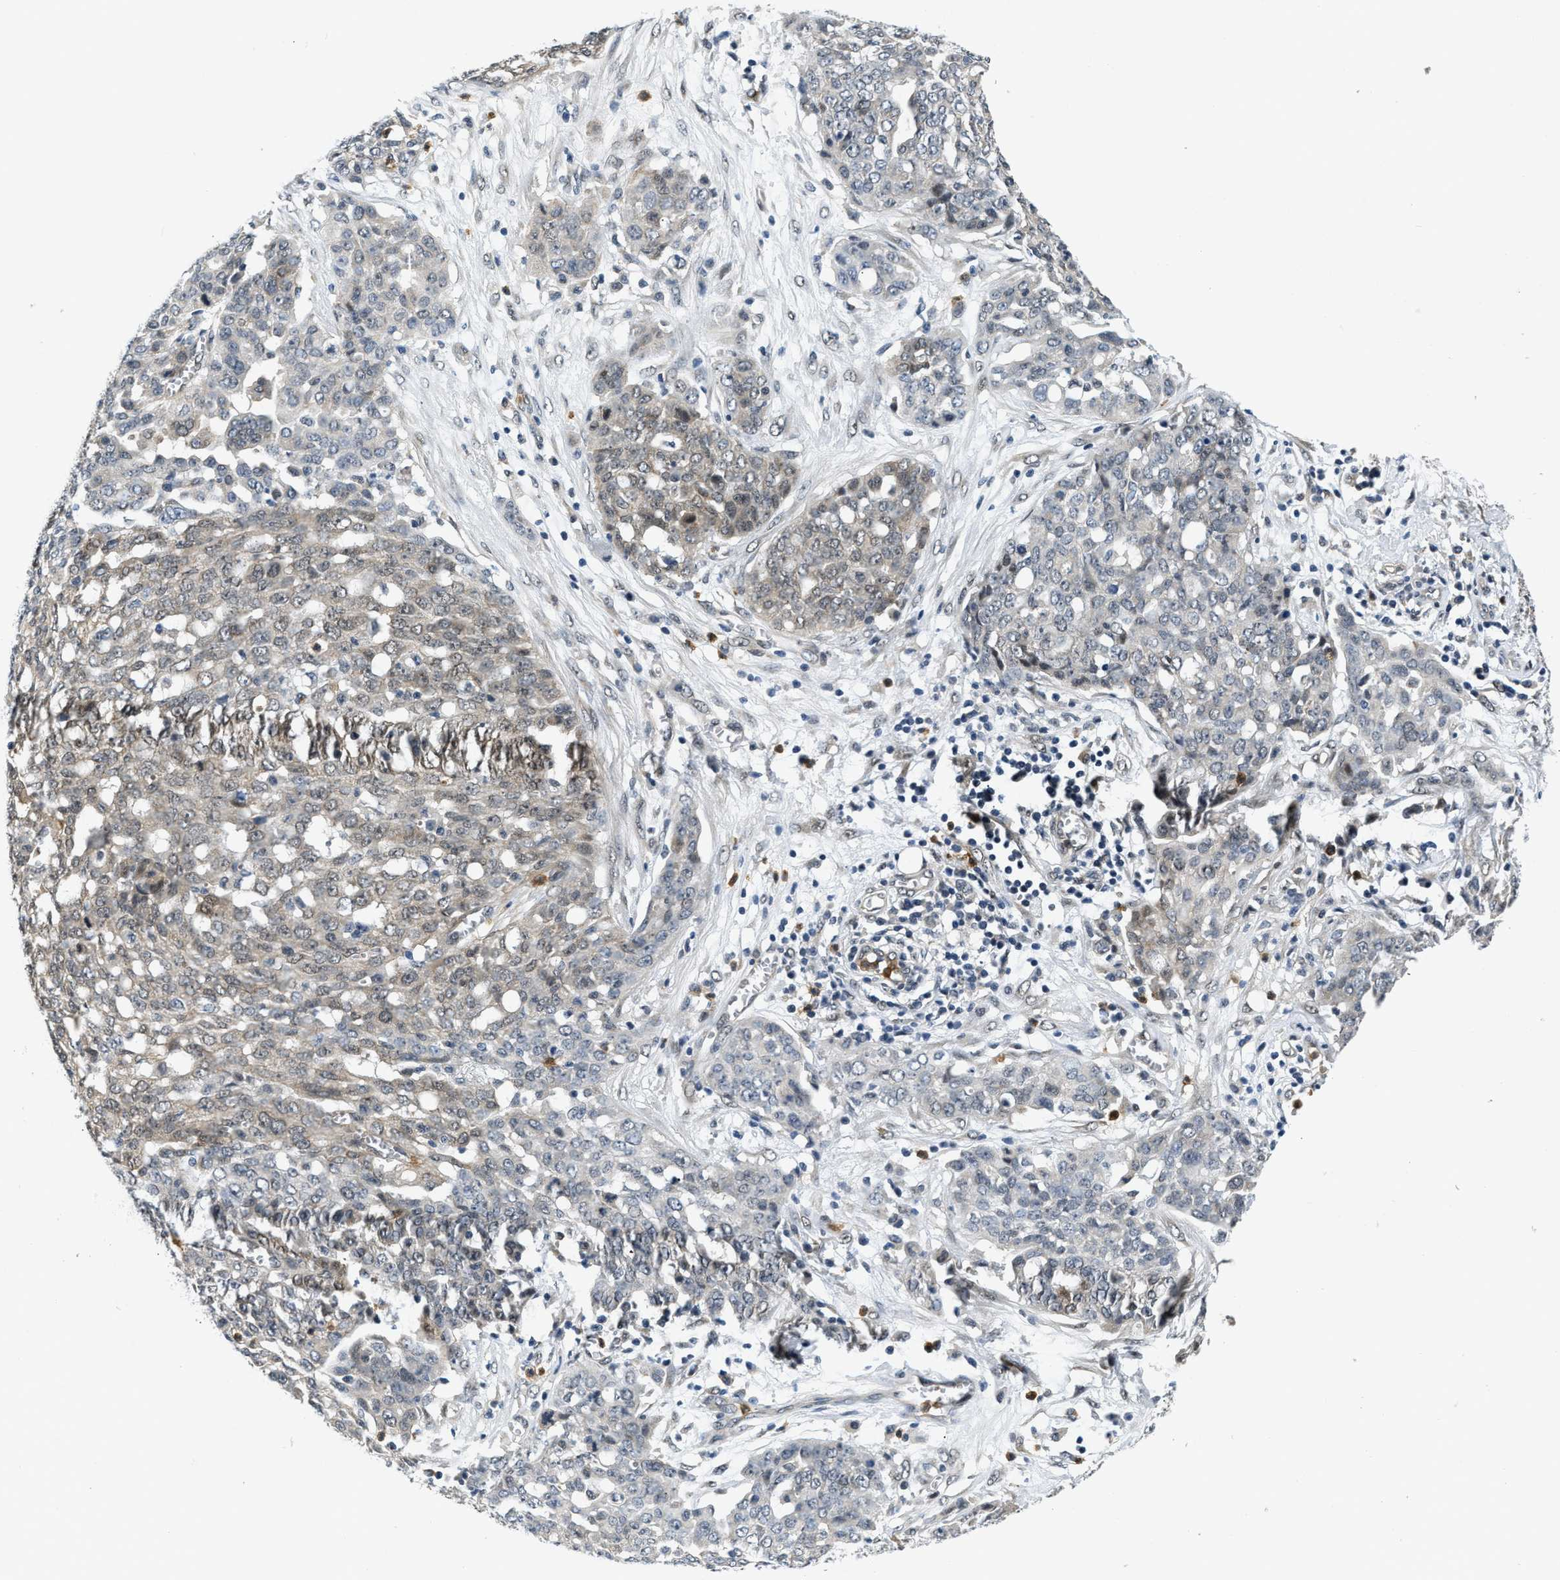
{"staining": {"intensity": "weak", "quantity": "25%-75%", "location": "cytoplasmic/membranous"}, "tissue": "ovarian cancer", "cell_type": "Tumor cells", "image_type": "cancer", "snomed": [{"axis": "morphology", "description": "Cystadenocarcinoma, serous, NOS"}, {"axis": "topography", "description": "Soft tissue"}, {"axis": "topography", "description": "Ovary"}], "caption": "Brown immunohistochemical staining in human ovarian cancer displays weak cytoplasmic/membranous positivity in approximately 25%-75% of tumor cells.", "gene": "SMAD4", "patient": {"sex": "female", "age": 57}}